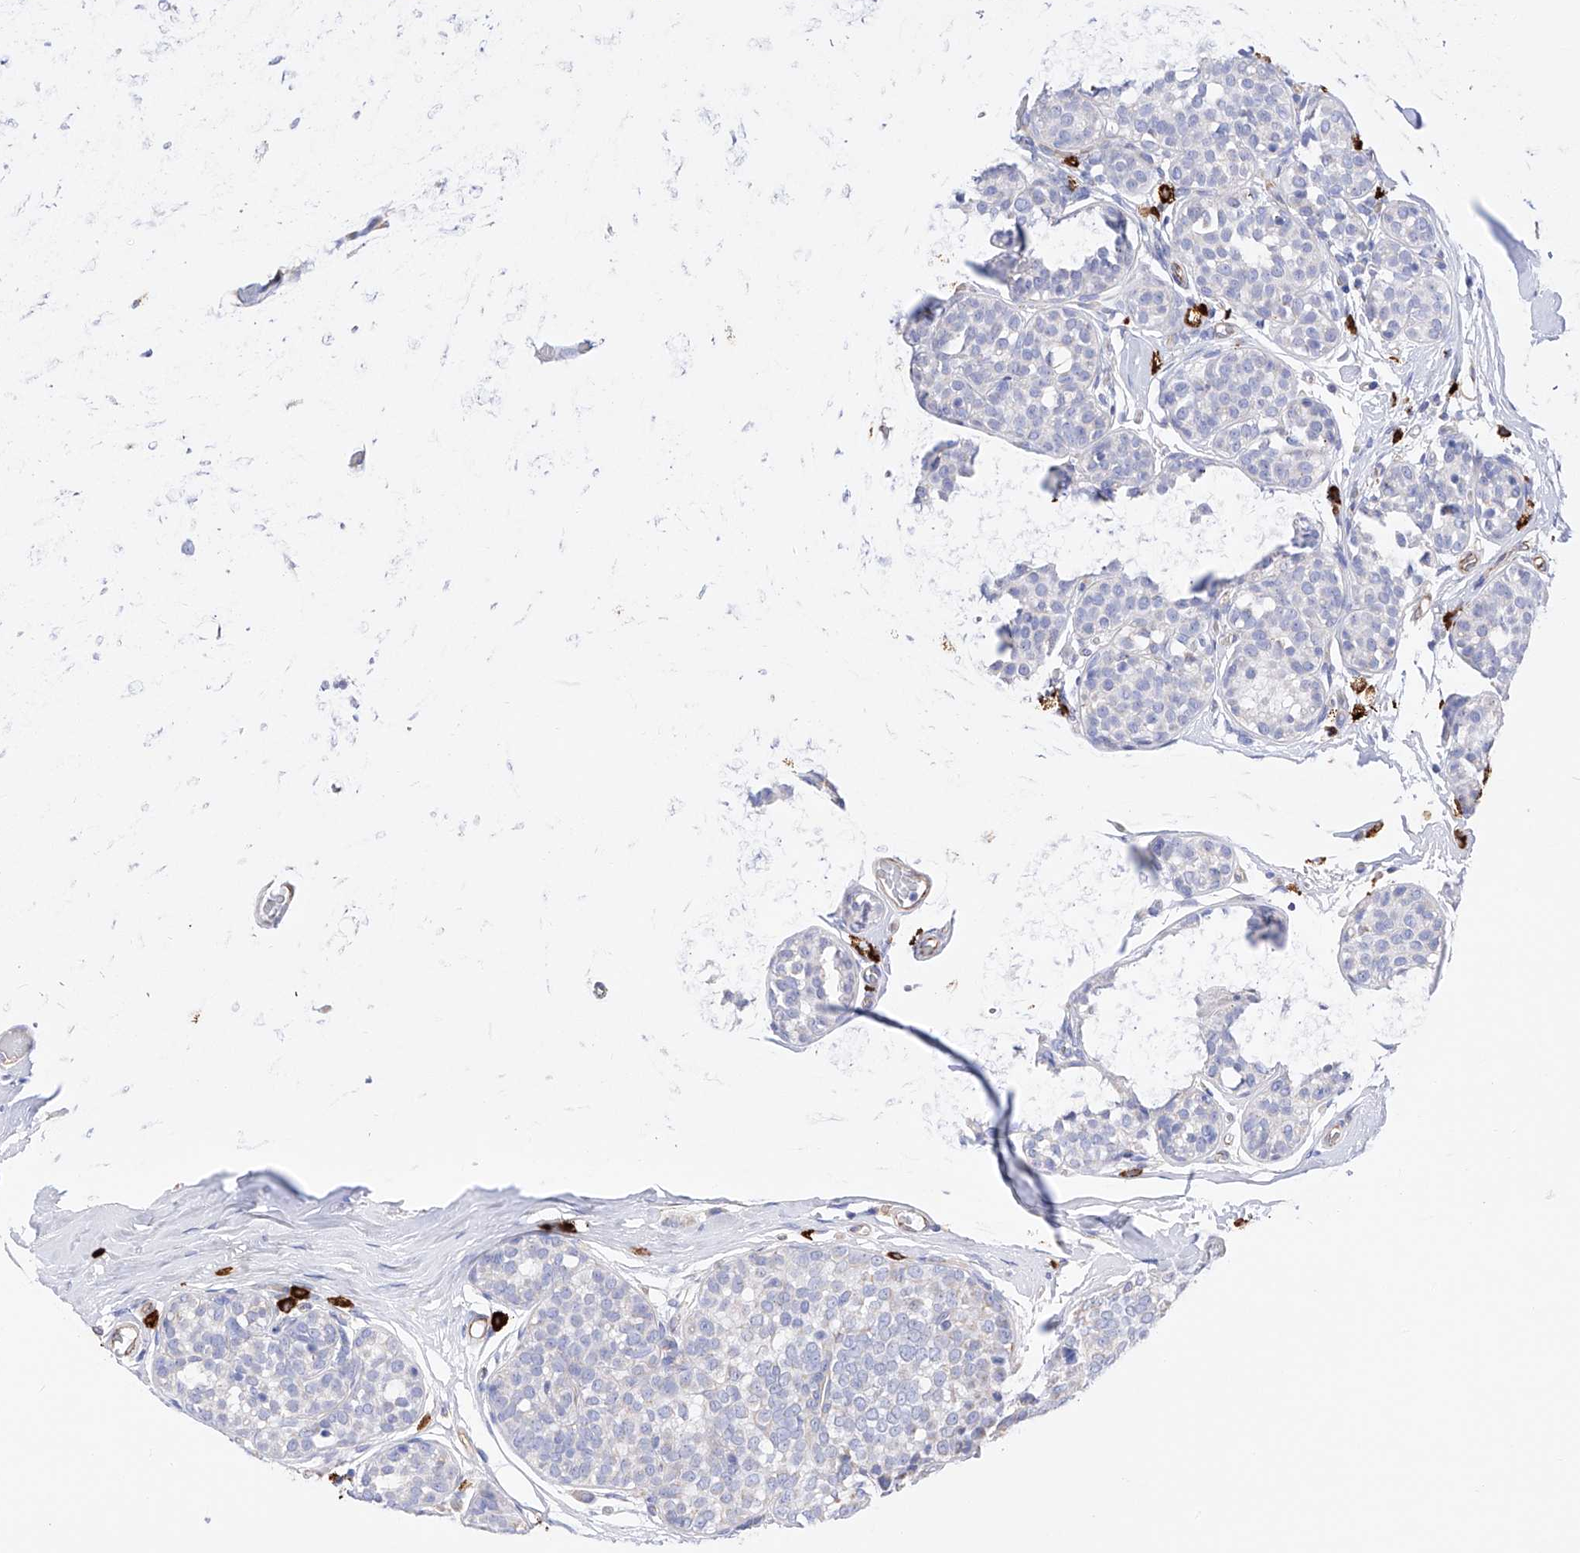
{"staining": {"intensity": "negative", "quantity": "none", "location": "none"}, "tissue": "breast cancer", "cell_type": "Tumor cells", "image_type": "cancer", "snomed": [{"axis": "morphology", "description": "Lobular carcinoma, in situ"}, {"axis": "morphology", "description": "Lobular carcinoma"}, {"axis": "topography", "description": "Breast"}], "caption": "A histopathology image of human breast cancer (lobular carcinoma in situ) is negative for staining in tumor cells.", "gene": "FLG", "patient": {"sex": "female", "age": 41}}